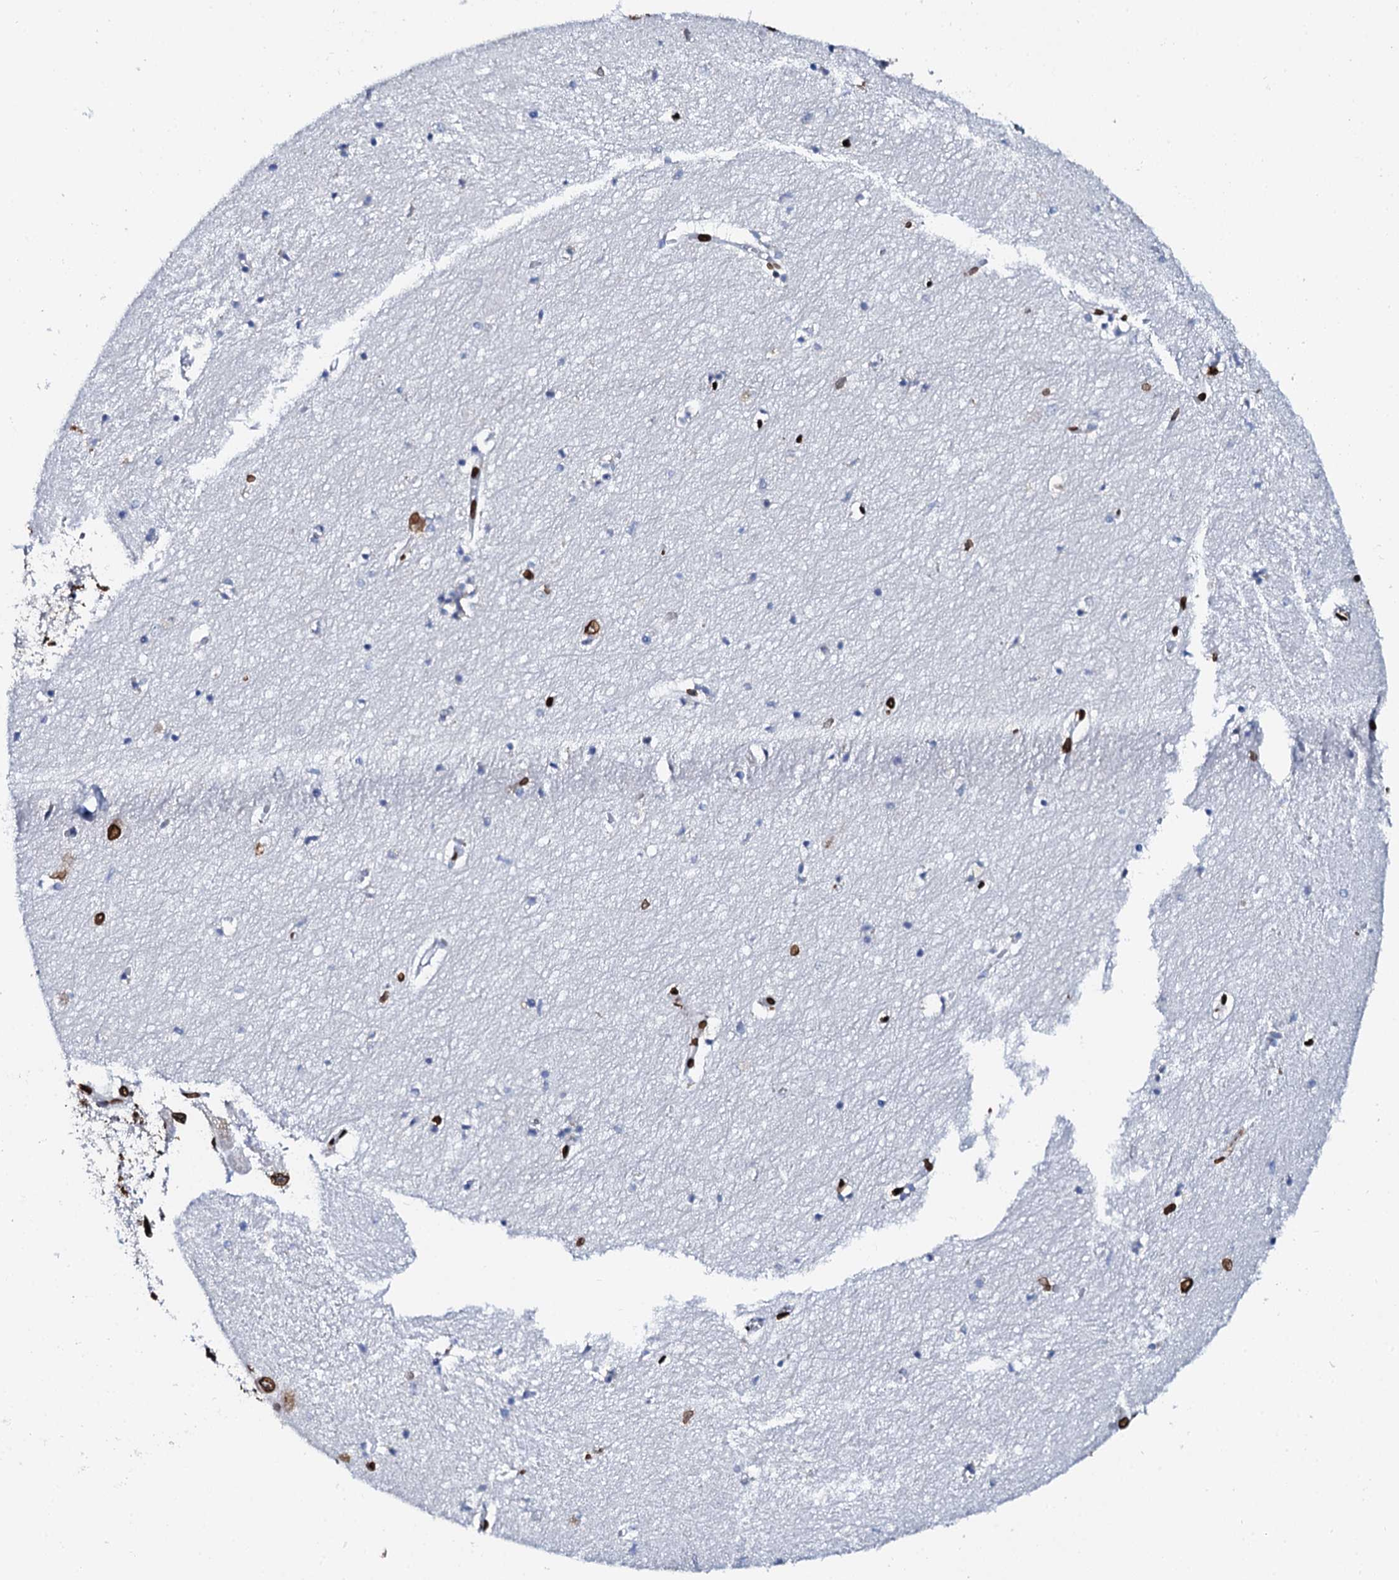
{"staining": {"intensity": "strong", "quantity": "<25%", "location": "nuclear"}, "tissue": "hippocampus", "cell_type": "Glial cells", "image_type": "normal", "snomed": [{"axis": "morphology", "description": "Normal tissue, NOS"}, {"axis": "topography", "description": "Hippocampus"}], "caption": "A medium amount of strong nuclear expression is seen in about <25% of glial cells in normal hippocampus.", "gene": "KATNAL2", "patient": {"sex": "female", "age": 64}}